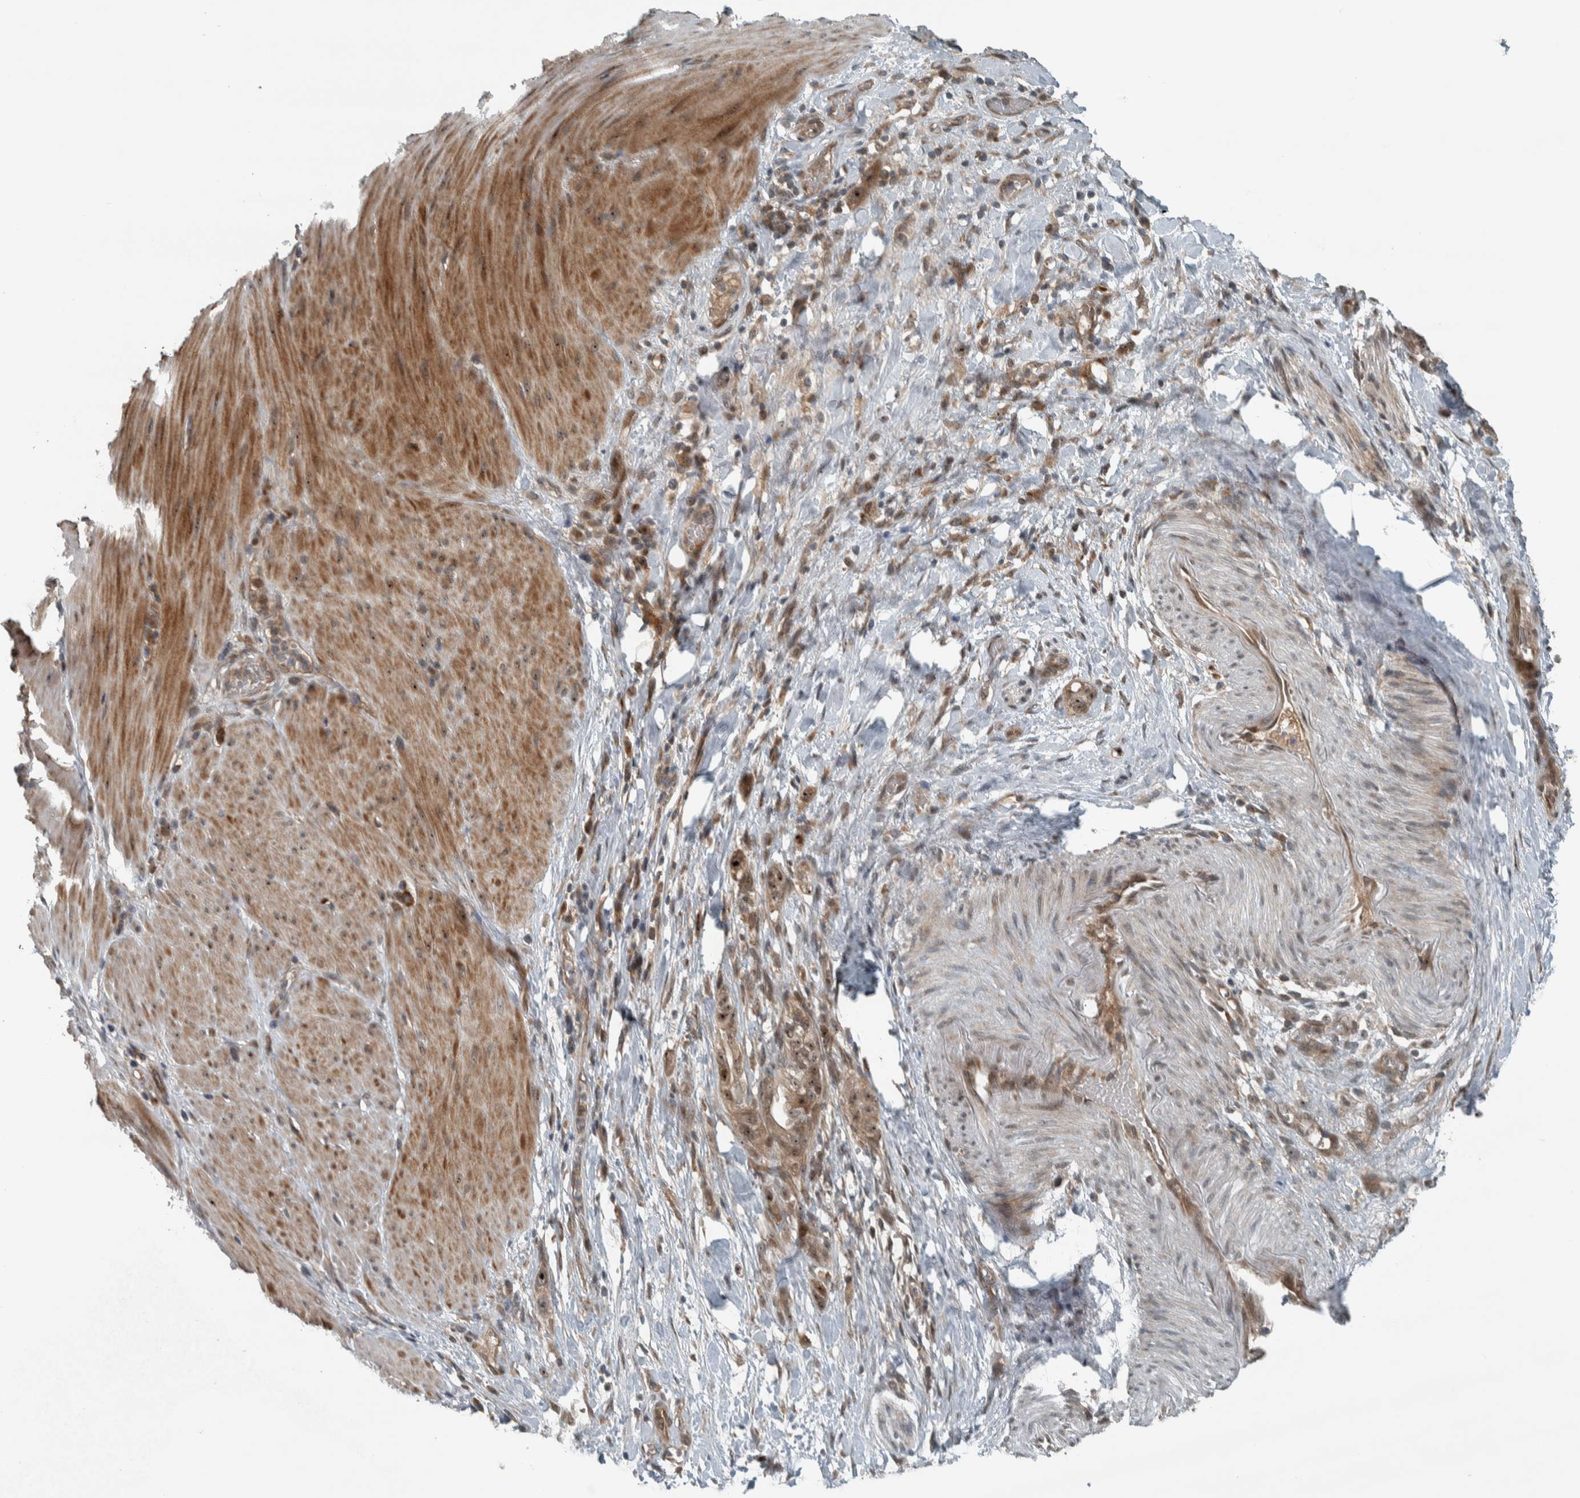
{"staining": {"intensity": "moderate", "quantity": ">75%", "location": "cytoplasmic/membranous,nuclear"}, "tissue": "stomach cancer", "cell_type": "Tumor cells", "image_type": "cancer", "snomed": [{"axis": "morphology", "description": "Adenocarcinoma, NOS"}, {"axis": "topography", "description": "Stomach"}, {"axis": "topography", "description": "Stomach, lower"}], "caption": "DAB (3,3'-diaminobenzidine) immunohistochemical staining of human stomach cancer (adenocarcinoma) reveals moderate cytoplasmic/membranous and nuclear protein expression in about >75% of tumor cells.", "gene": "XPO5", "patient": {"sex": "female", "age": 48}}